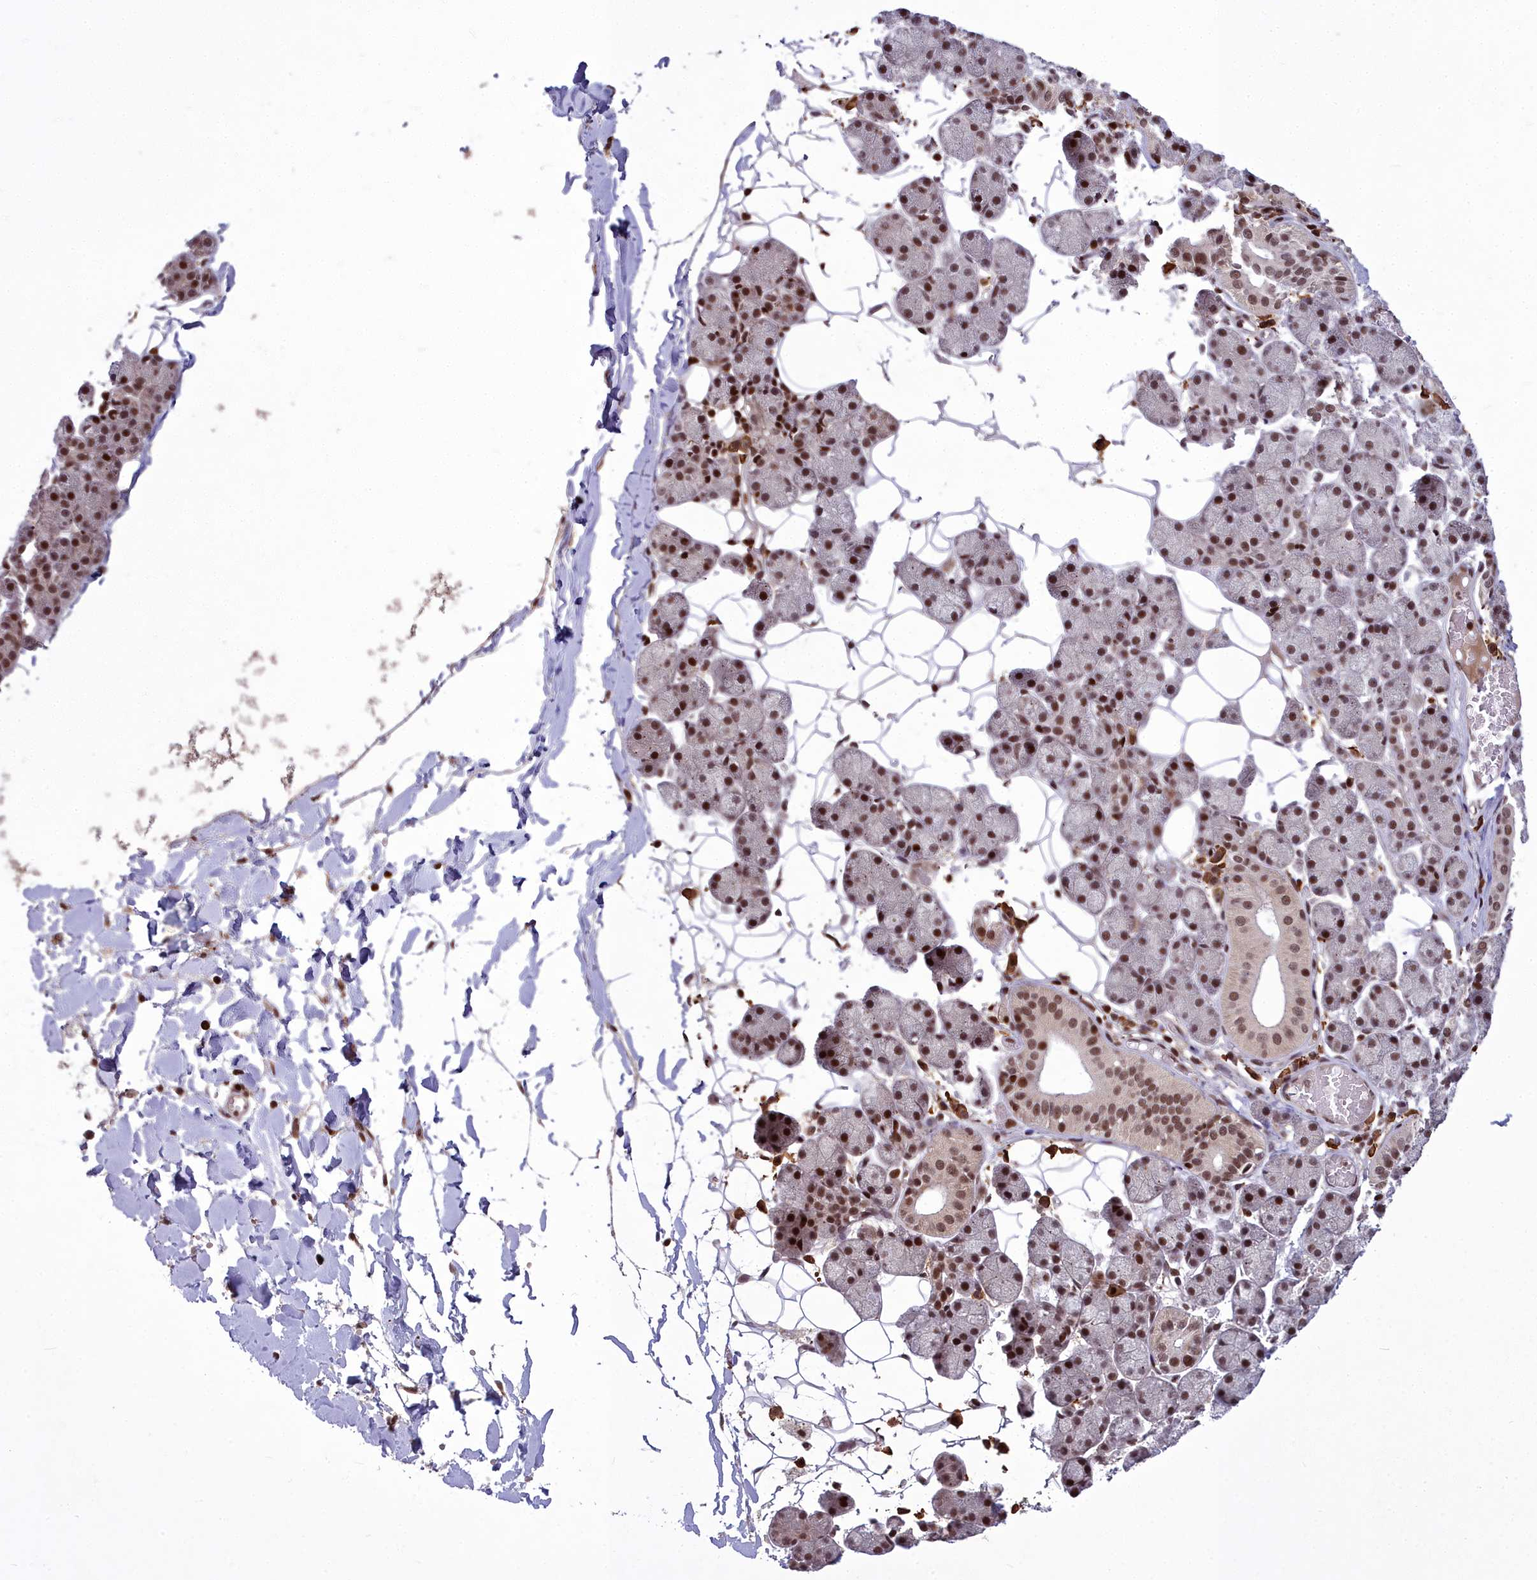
{"staining": {"intensity": "moderate", "quantity": ">75%", "location": "nuclear"}, "tissue": "salivary gland", "cell_type": "Glandular cells", "image_type": "normal", "snomed": [{"axis": "morphology", "description": "Normal tissue, NOS"}, {"axis": "topography", "description": "Salivary gland"}], "caption": "This micrograph reveals normal salivary gland stained with IHC to label a protein in brown. The nuclear of glandular cells show moderate positivity for the protein. Nuclei are counter-stained blue.", "gene": "GMEB1", "patient": {"sex": "female", "age": 33}}